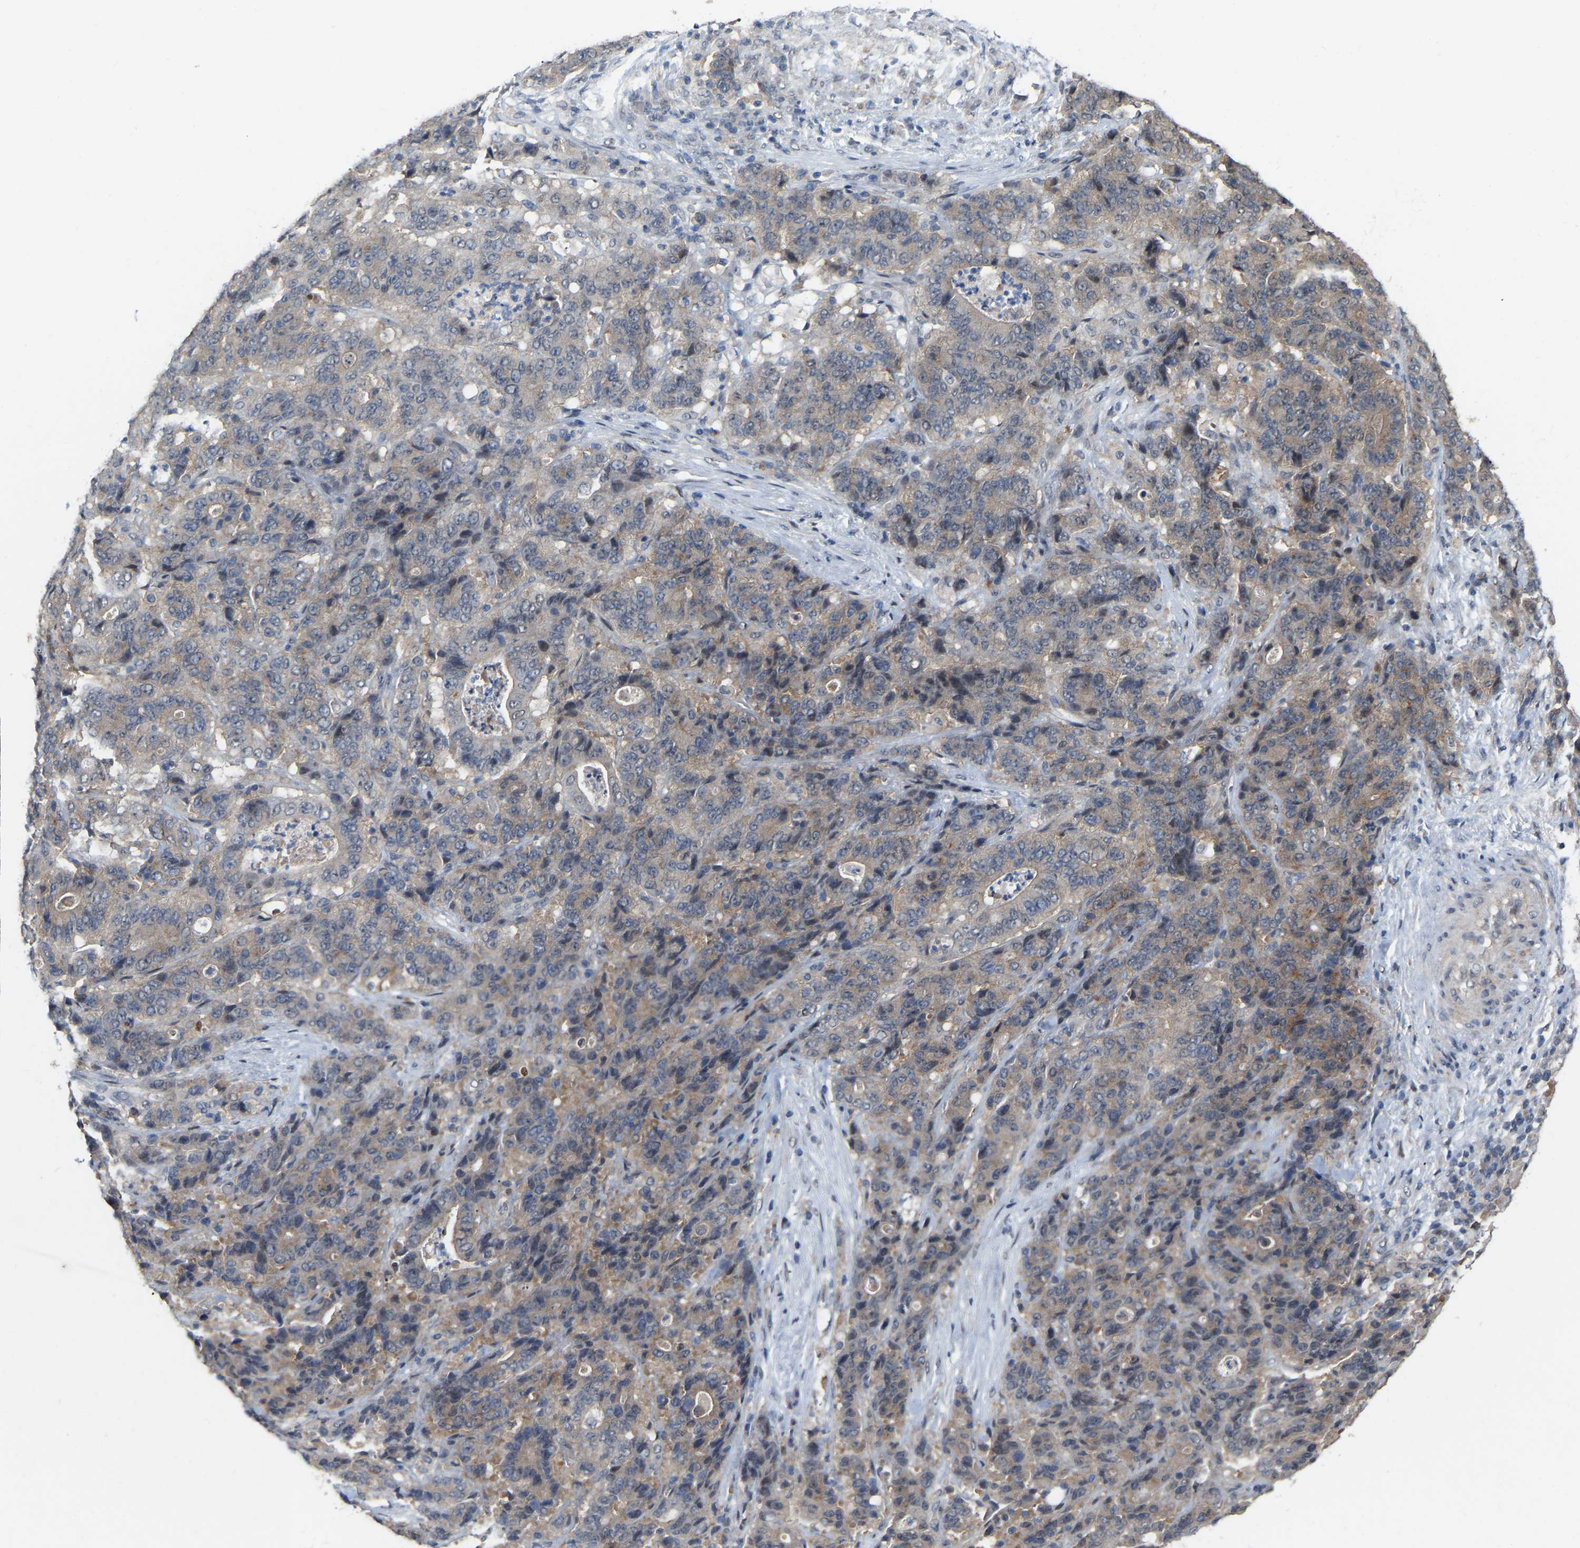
{"staining": {"intensity": "weak", "quantity": ">75%", "location": "cytoplasmic/membranous"}, "tissue": "stomach cancer", "cell_type": "Tumor cells", "image_type": "cancer", "snomed": [{"axis": "morphology", "description": "Adenocarcinoma, NOS"}, {"axis": "topography", "description": "Stomach"}], "caption": "The image demonstrates immunohistochemical staining of stomach cancer. There is weak cytoplasmic/membranous staining is seen in approximately >75% of tumor cells.", "gene": "RUVBL1", "patient": {"sex": "female", "age": 73}}